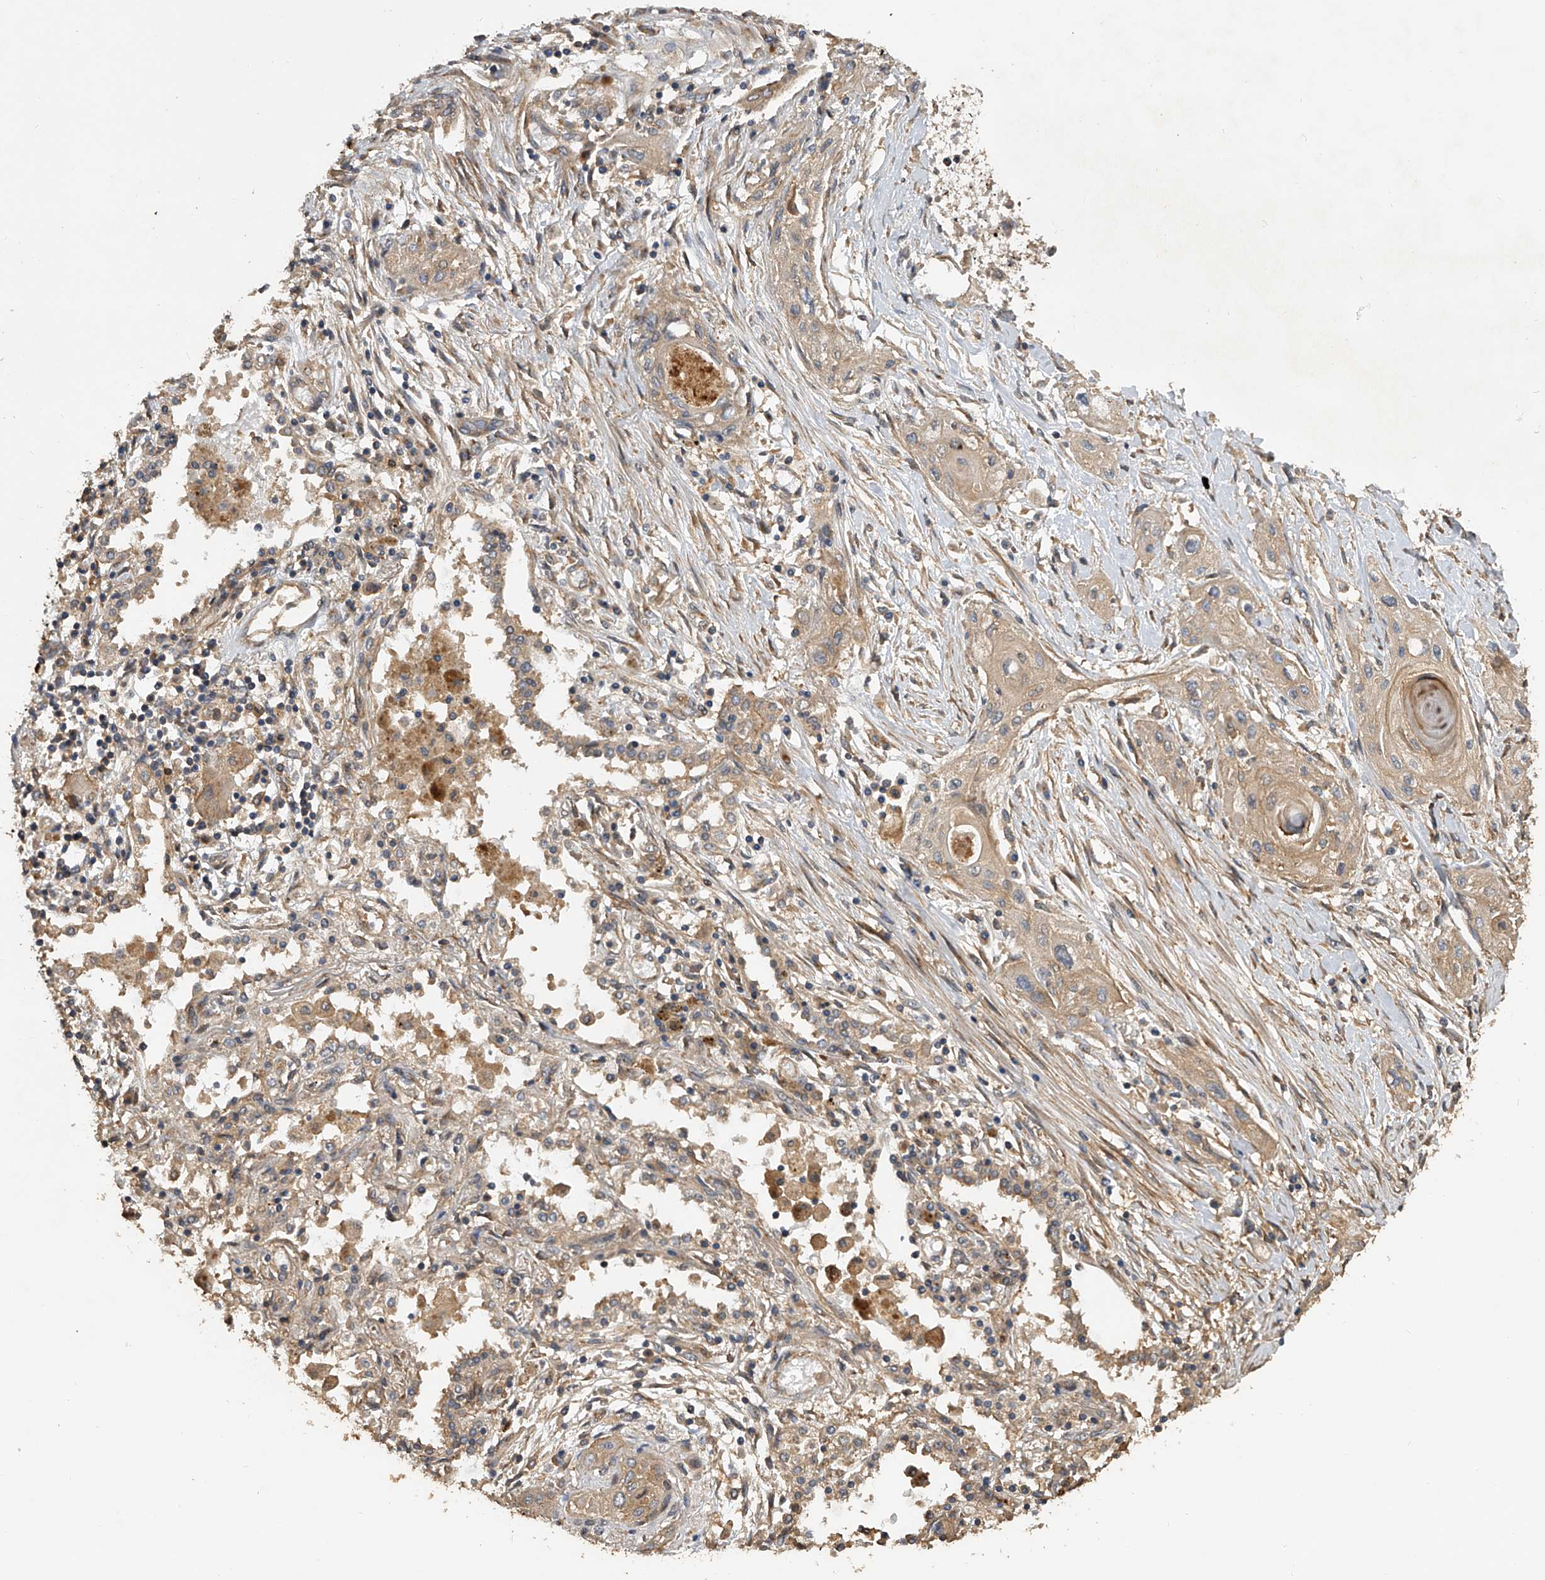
{"staining": {"intensity": "weak", "quantity": ">75%", "location": "cytoplasmic/membranous"}, "tissue": "lung cancer", "cell_type": "Tumor cells", "image_type": "cancer", "snomed": [{"axis": "morphology", "description": "Squamous cell carcinoma, NOS"}, {"axis": "topography", "description": "Lung"}], "caption": "Immunohistochemical staining of squamous cell carcinoma (lung) demonstrates weak cytoplasmic/membranous protein expression in approximately >75% of tumor cells. Nuclei are stained in blue.", "gene": "PTPRA", "patient": {"sex": "female", "age": 47}}